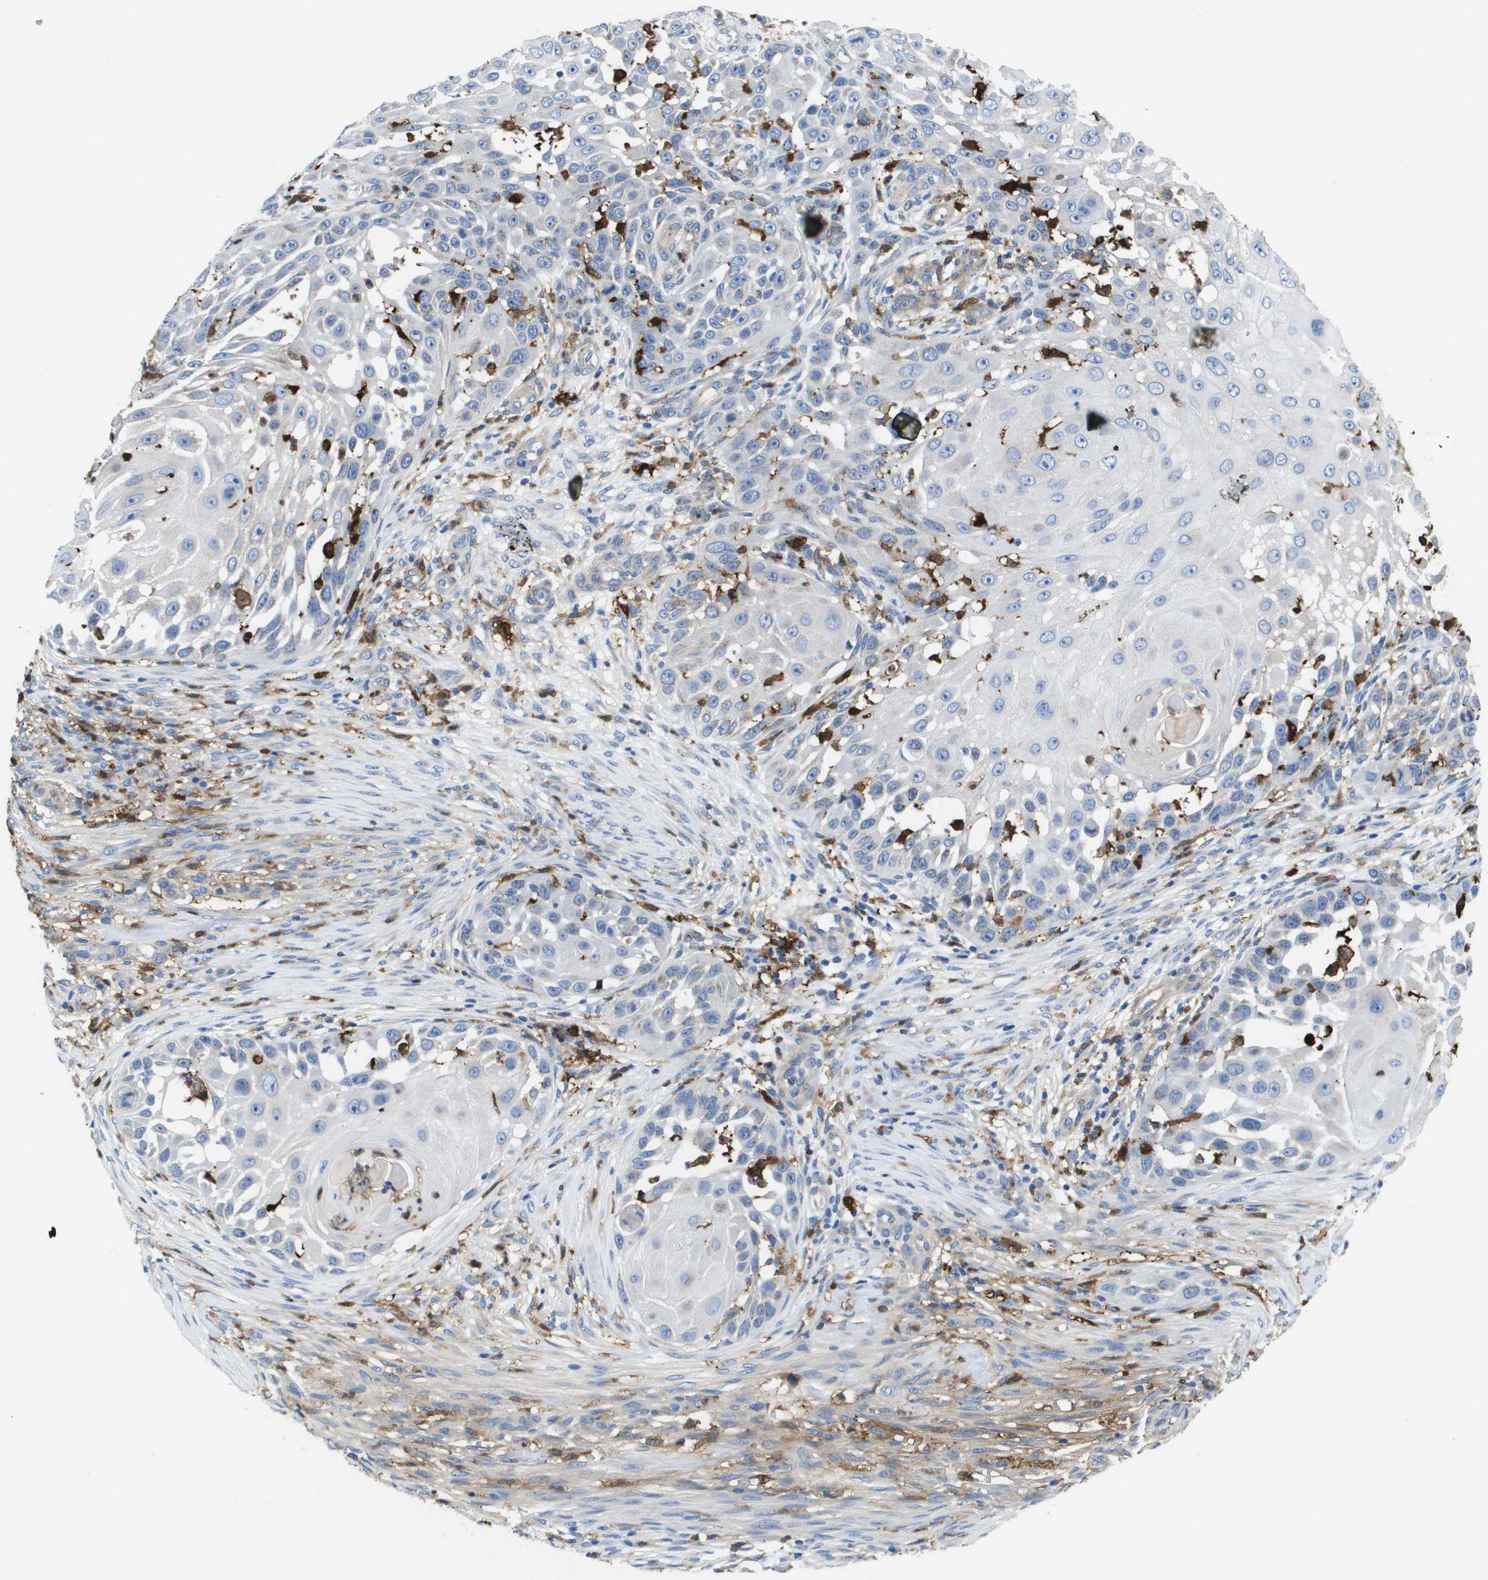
{"staining": {"intensity": "negative", "quantity": "none", "location": "none"}, "tissue": "skin cancer", "cell_type": "Tumor cells", "image_type": "cancer", "snomed": [{"axis": "morphology", "description": "Squamous cell carcinoma, NOS"}, {"axis": "topography", "description": "Skin"}], "caption": "IHC of human squamous cell carcinoma (skin) displays no expression in tumor cells. (Immunohistochemistry, brightfield microscopy, high magnification).", "gene": "SLC37A2", "patient": {"sex": "female", "age": 44}}